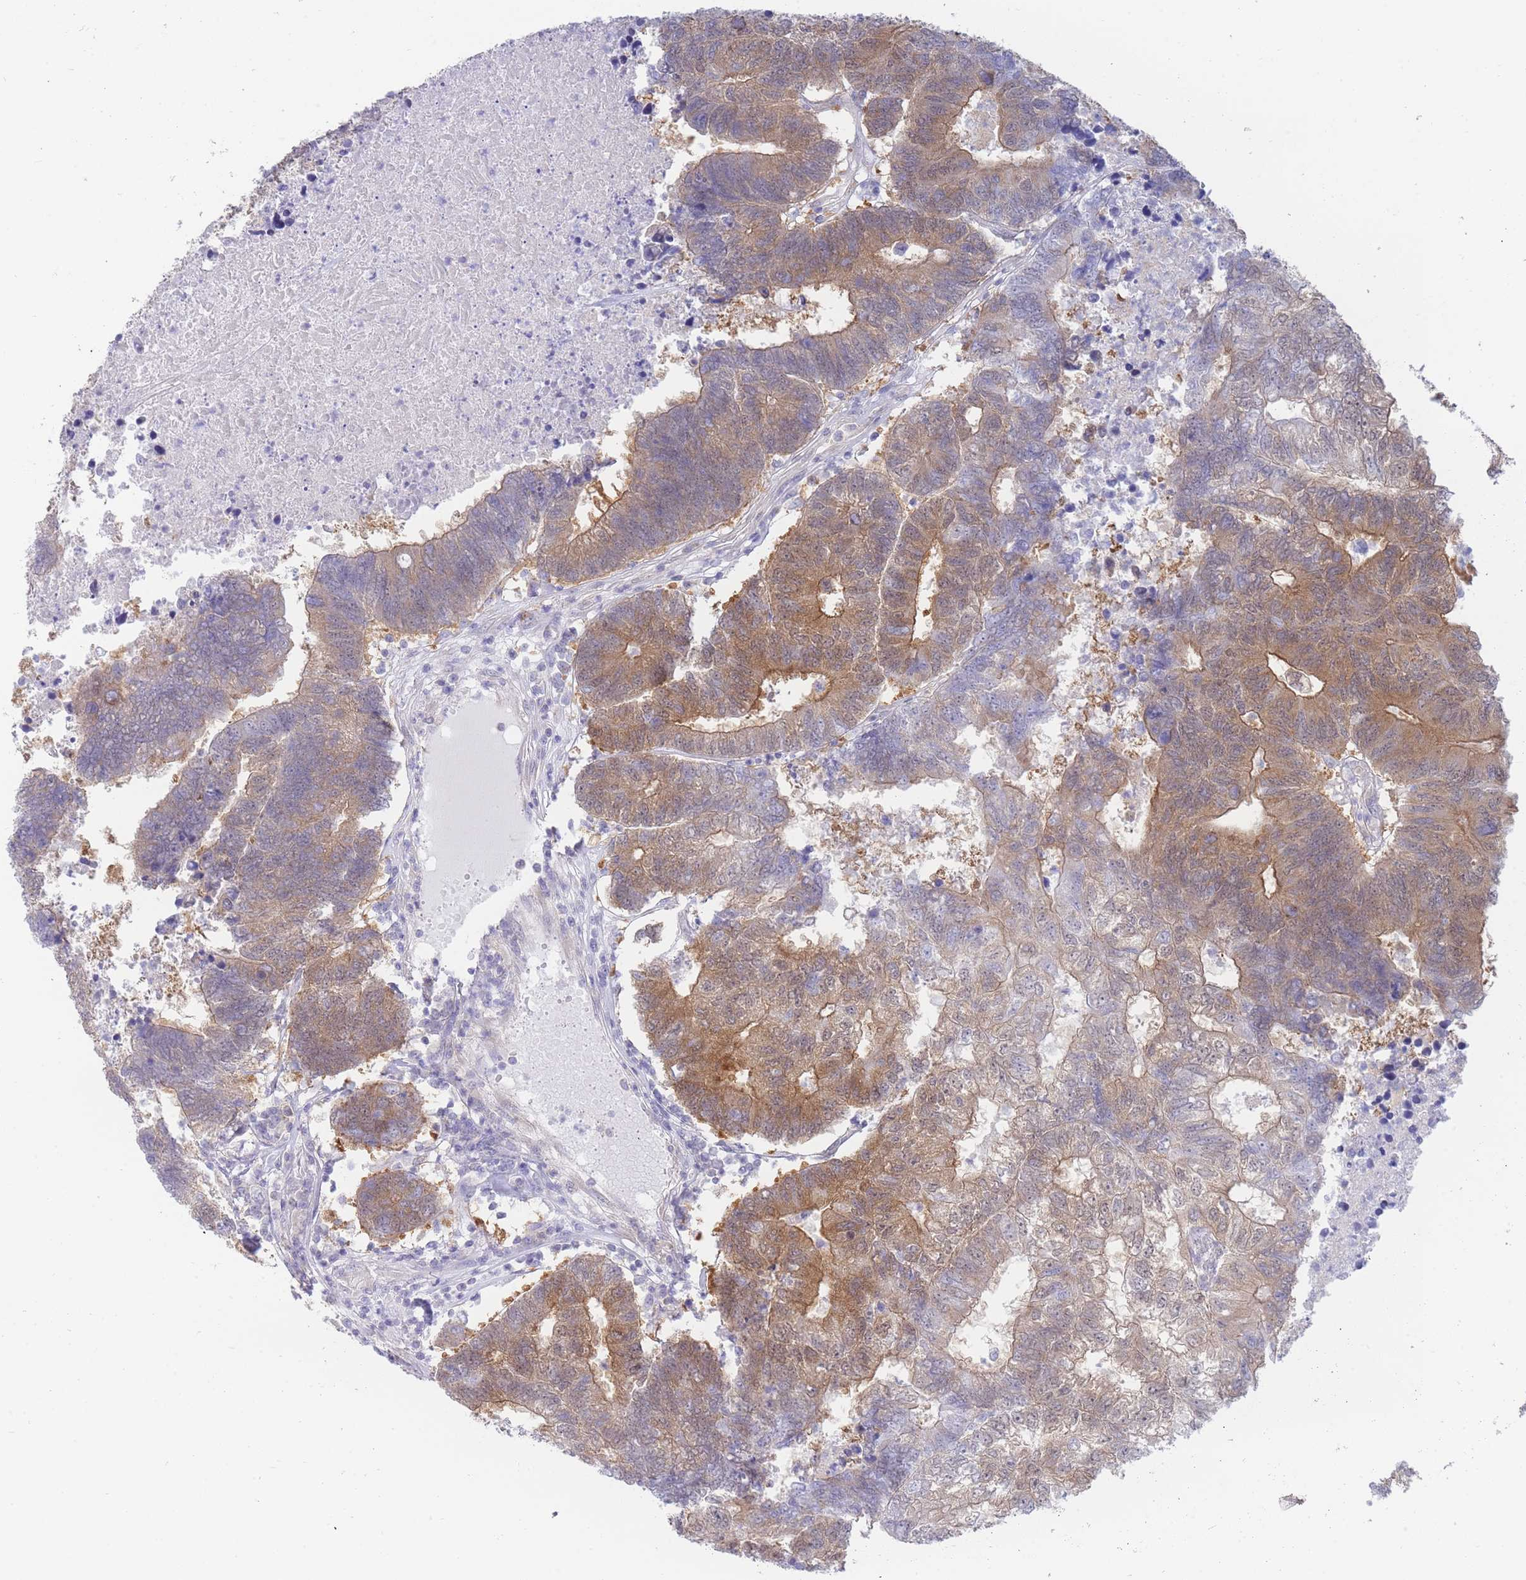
{"staining": {"intensity": "moderate", "quantity": ">75%", "location": "cytoplasmic/membranous"}, "tissue": "colorectal cancer", "cell_type": "Tumor cells", "image_type": "cancer", "snomed": [{"axis": "morphology", "description": "Adenocarcinoma, NOS"}, {"axis": "topography", "description": "Colon"}], "caption": "Colorectal cancer stained for a protein displays moderate cytoplasmic/membranous positivity in tumor cells.", "gene": "SUGT1", "patient": {"sex": "female", "age": 48}}